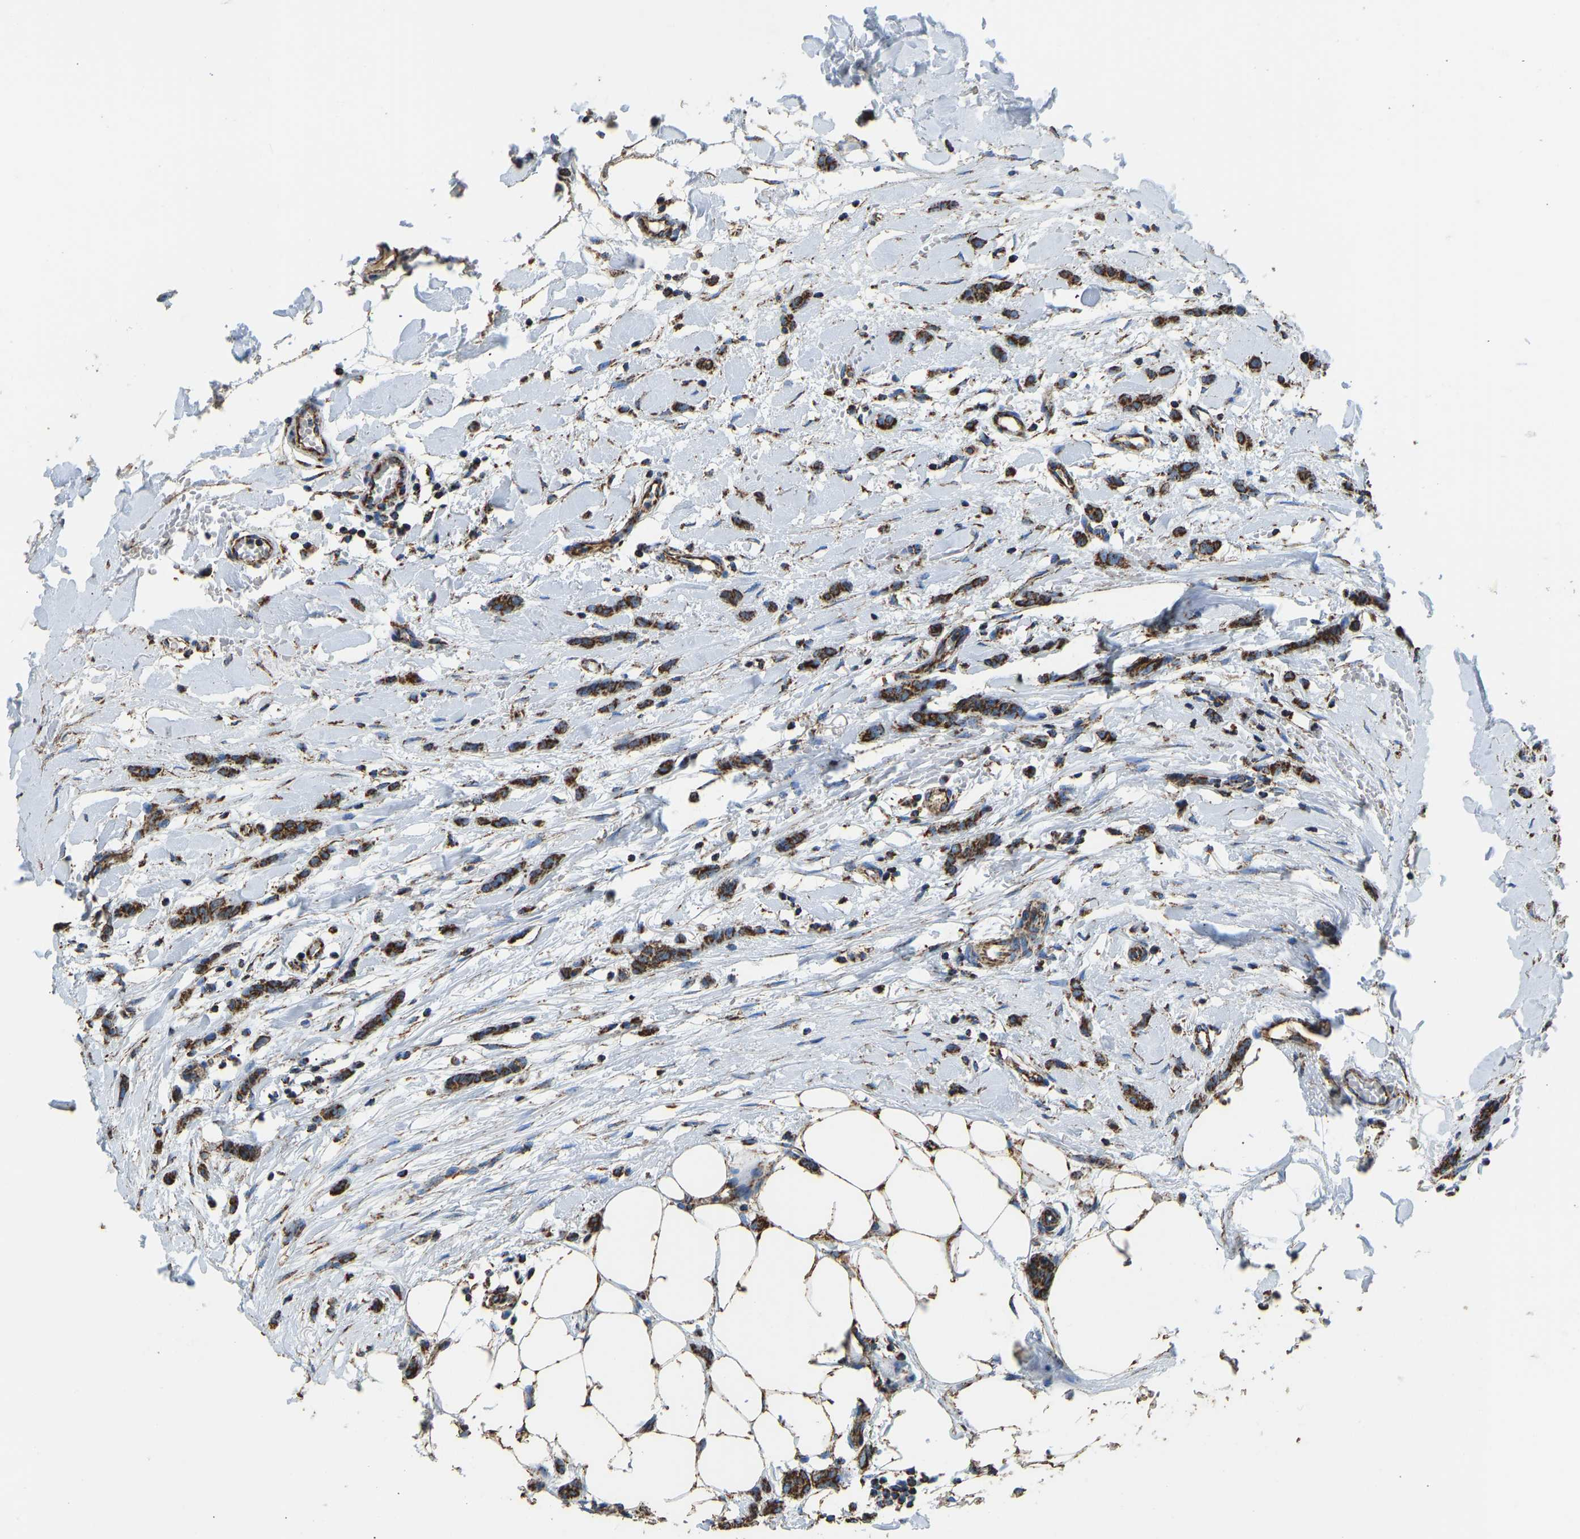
{"staining": {"intensity": "strong", "quantity": ">75%", "location": "cytoplasmic/membranous"}, "tissue": "breast cancer", "cell_type": "Tumor cells", "image_type": "cancer", "snomed": [{"axis": "morphology", "description": "Lobular carcinoma"}, {"axis": "topography", "description": "Skin"}, {"axis": "topography", "description": "Breast"}], "caption": "This micrograph reveals IHC staining of human breast cancer, with high strong cytoplasmic/membranous staining in about >75% of tumor cells.", "gene": "IRX6", "patient": {"sex": "female", "age": 46}}